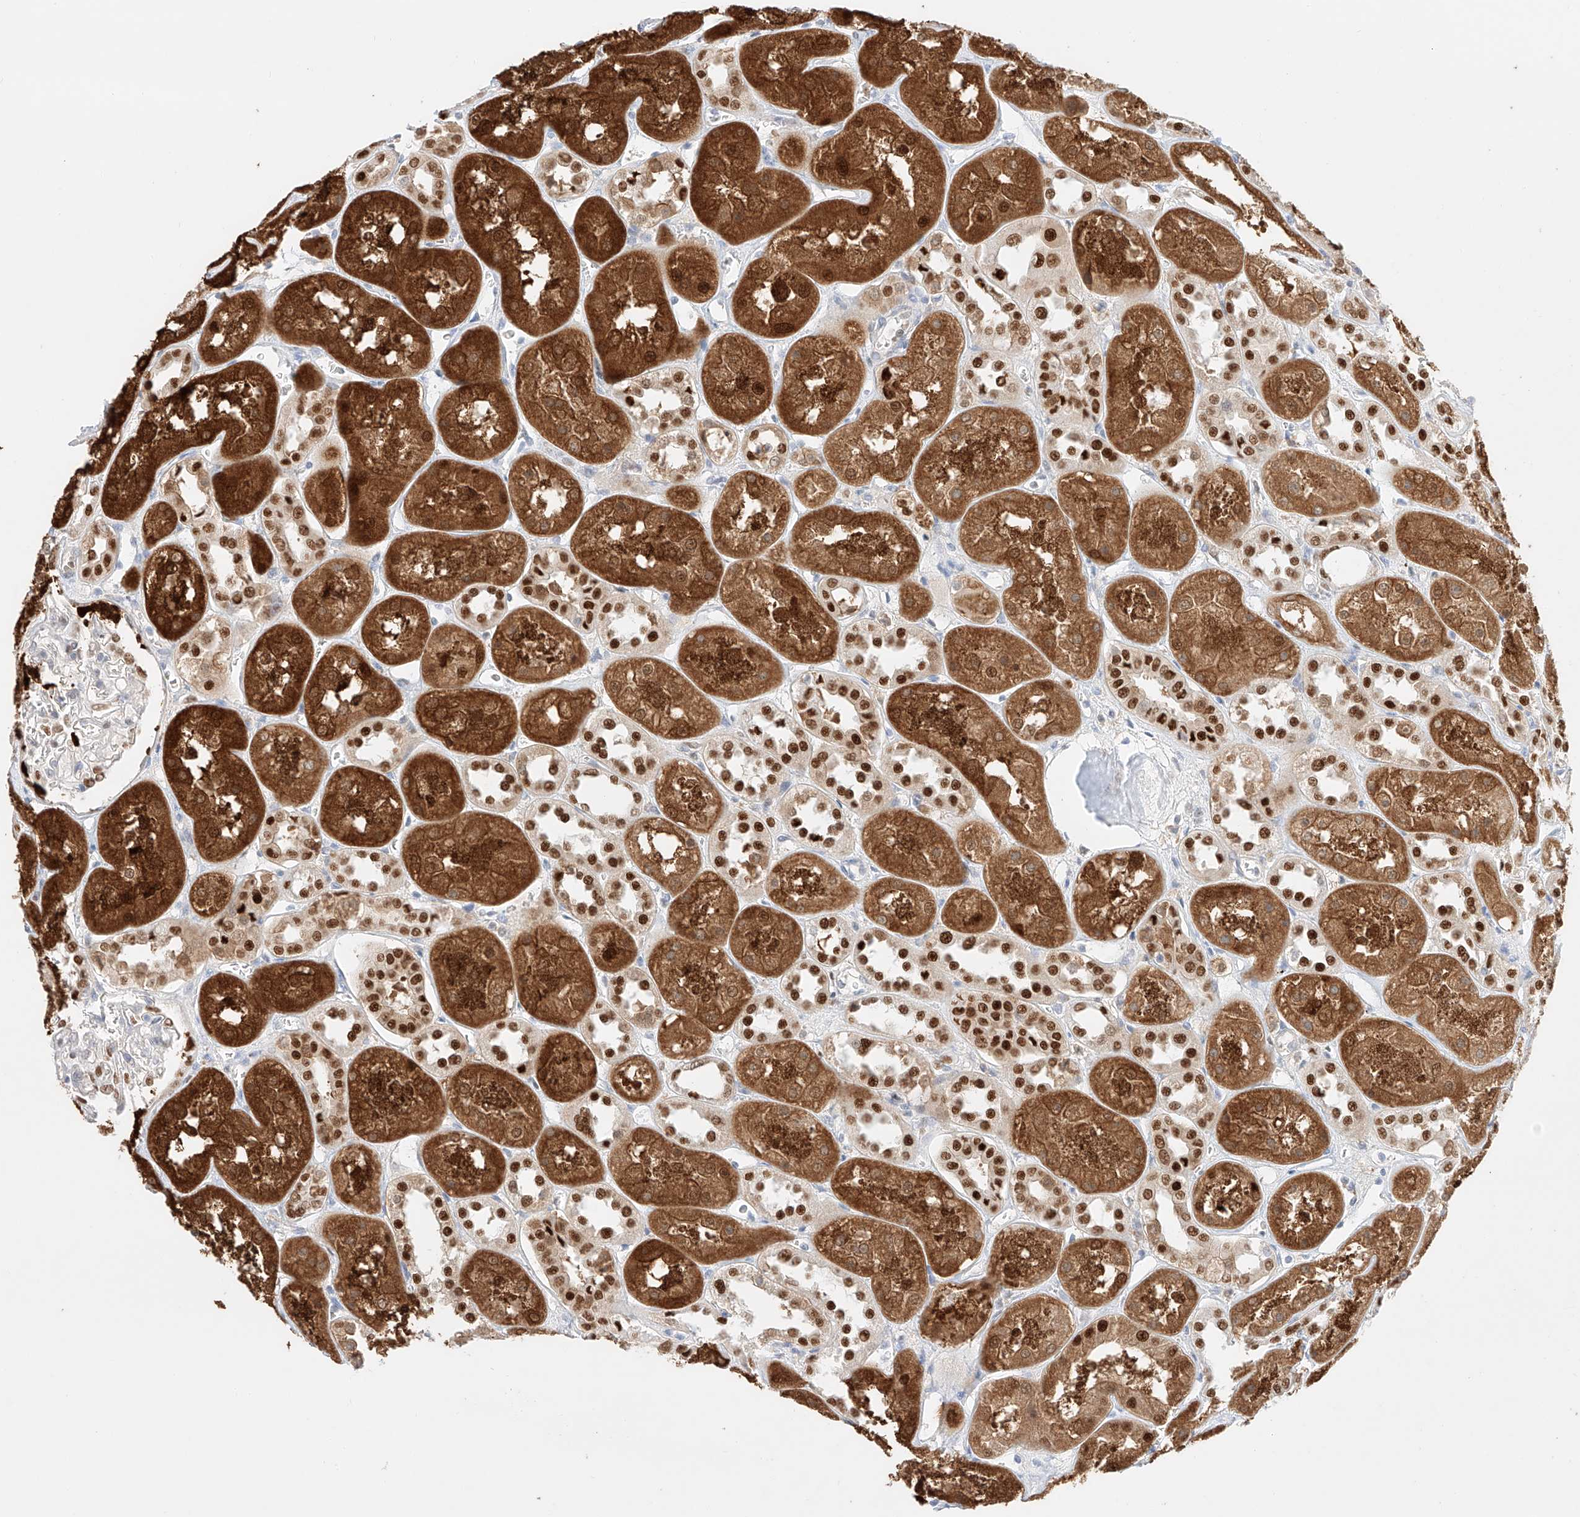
{"staining": {"intensity": "moderate", "quantity": "<25%", "location": "nuclear"}, "tissue": "kidney", "cell_type": "Cells in glomeruli", "image_type": "normal", "snomed": [{"axis": "morphology", "description": "Normal tissue, NOS"}, {"axis": "topography", "description": "Kidney"}], "caption": "An IHC image of unremarkable tissue is shown. Protein staining in brown highlights moderate nuclear positivity in kidney within cells in glomeruli. The staining was performed using DAB, with brown indicating positive protein expression. Nuclei are stained blue with hematoxylin.", "gene": "APIP", "patient": {"sex": "male", "age": 70}}